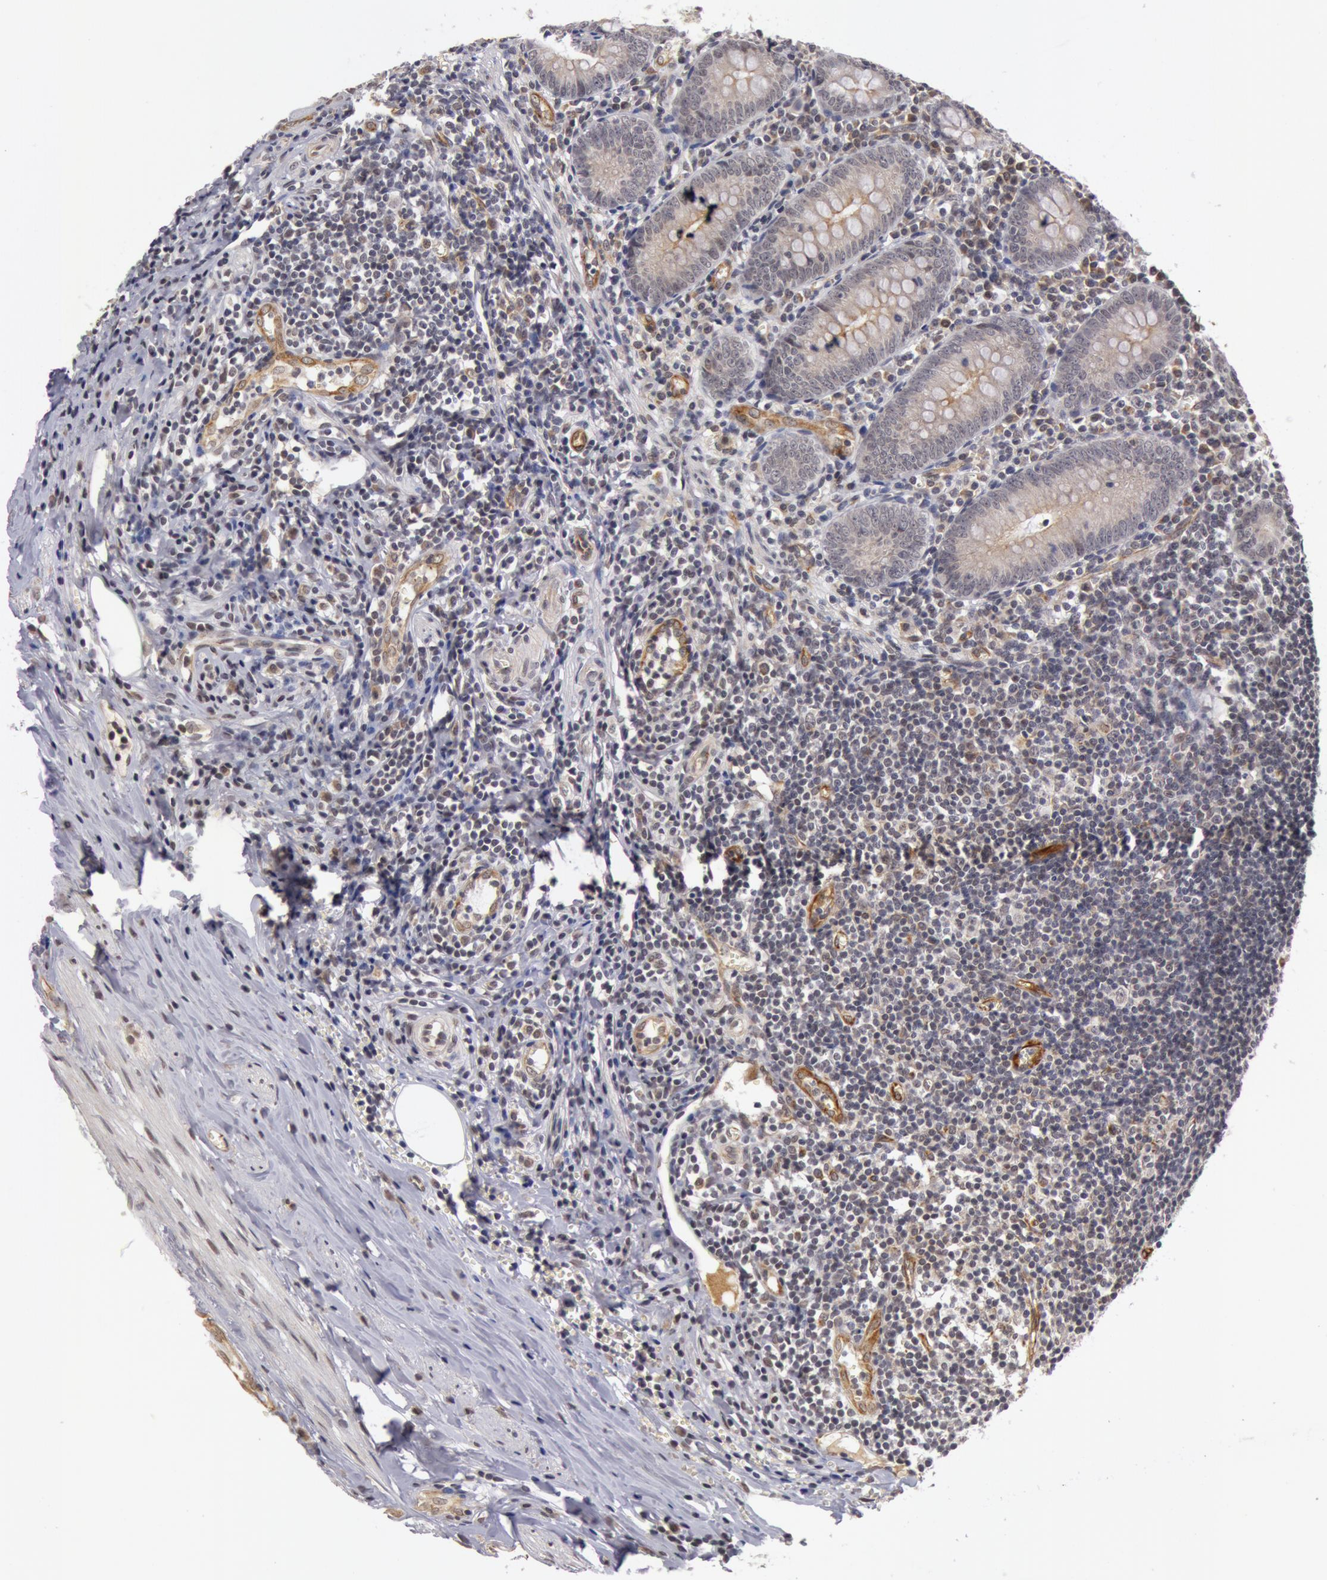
{"staining": {"intensity": "weak", "quantity": "<25%", "location": "cytoplasmic/membranous"}, "tissue": "appendix", "cell_type": "Glandular cells", "image_type": "normal", "snomed": [{"axis": "morphology", "description": "Normal tissue, NOS"}, {"axis": "topography", "description": "Appendix"}], "caption": "Glandular cells show no significant protein staining in unremarkable appendix.", "gene": "SYTL4", "patient": {"sex": "female", "age": 19}}